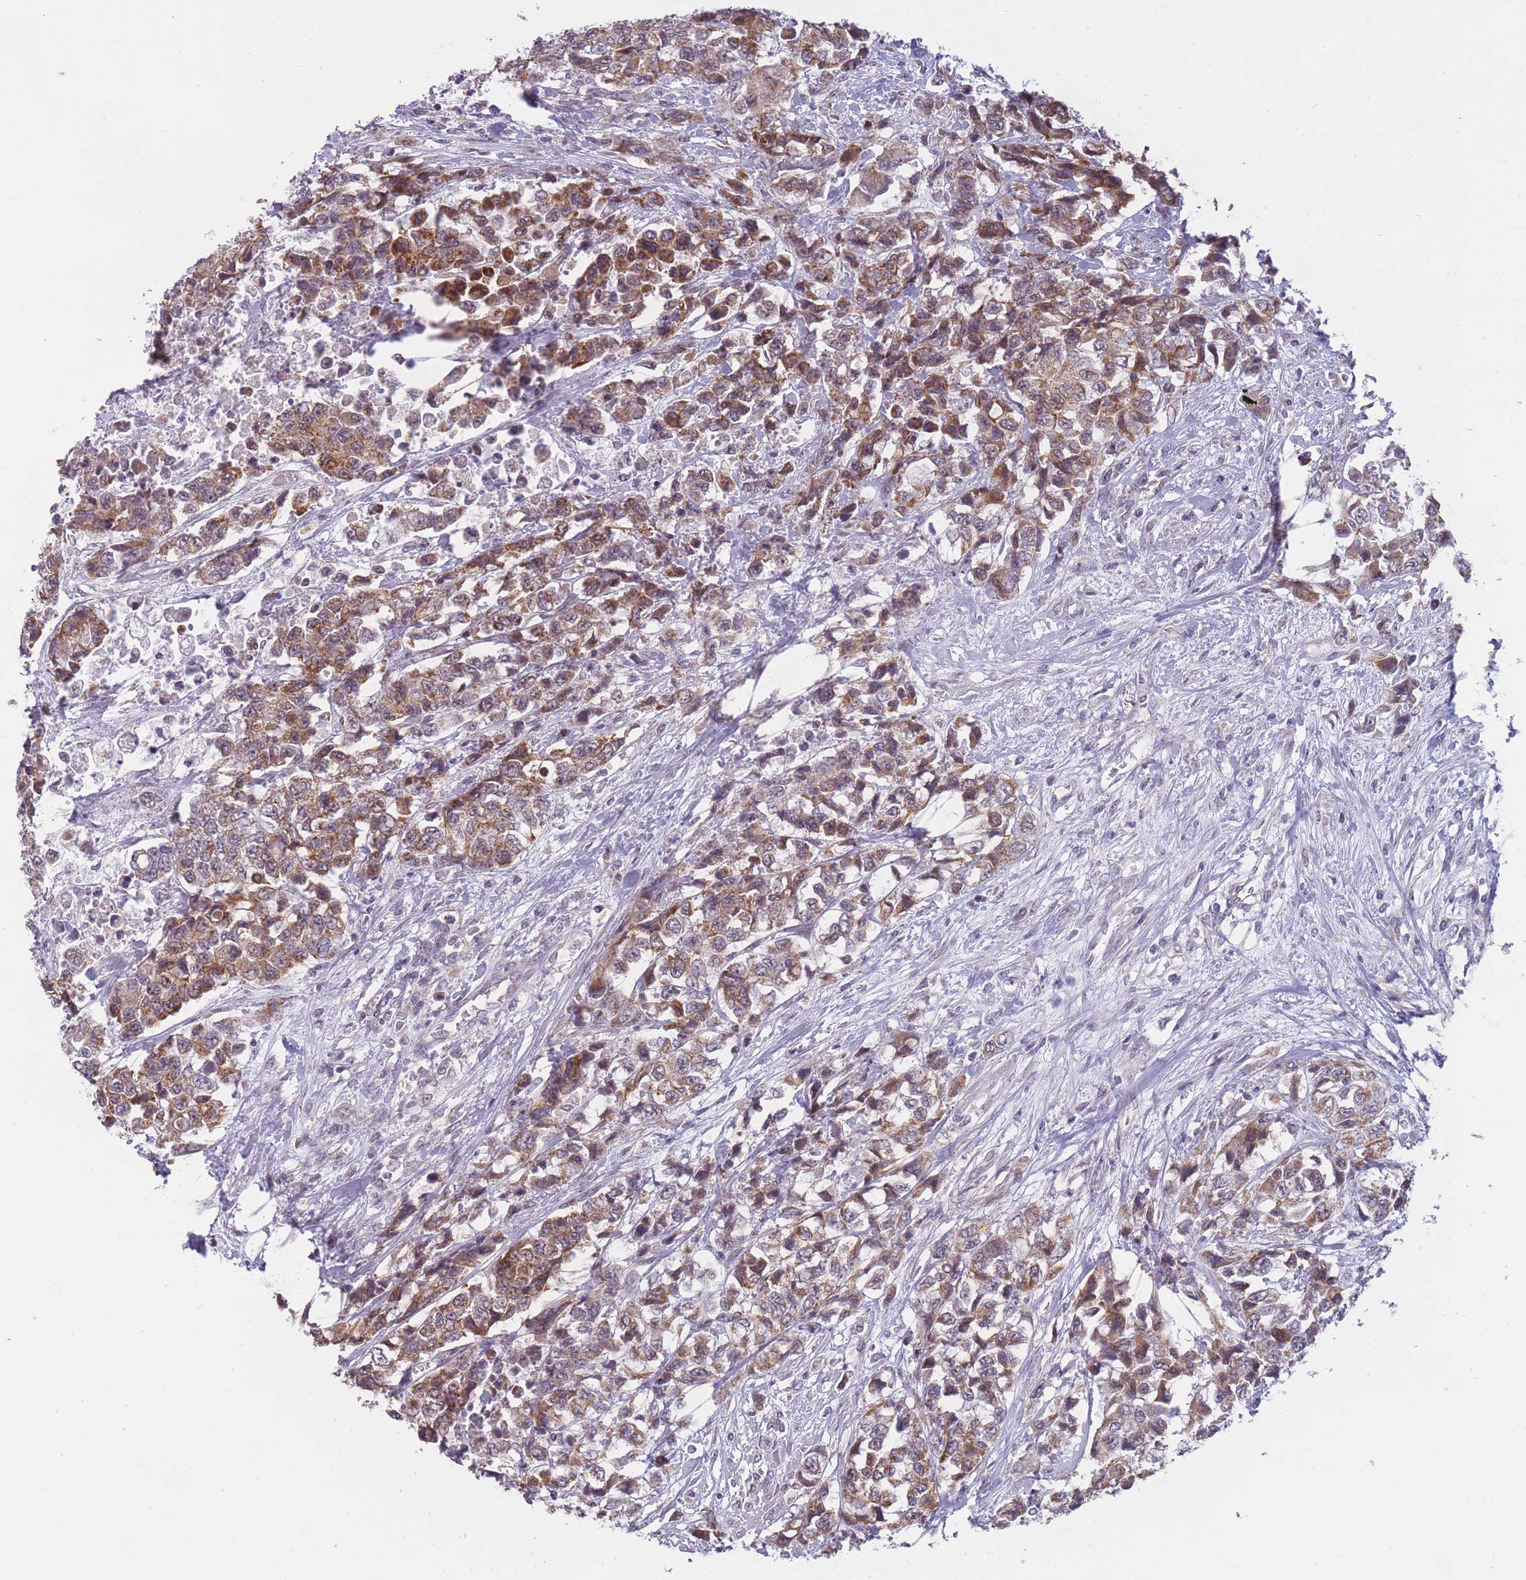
{"staining": {"intensity": "moderate", "quantity": ">75%", "location": "cytoplasmic/membranous"}, "tissue": "urothelial cancer", "cell_type": "Tumor cells", "image_type": "cancer", "snomed": [{"axis": "morphology", "description": "Urothelial carcinoma, High grade"}, {"axis": "topography", "description": "Urinary bladder"}], "caption": "Protein expression by IHC exhibits moderate cytoplasmic/membranous positivity in approximately >75% of tumor cells in high-grade urothelial carcinoma.", "gene": "MRPS18C", "patient": {"sex": "female", "age": 78}}